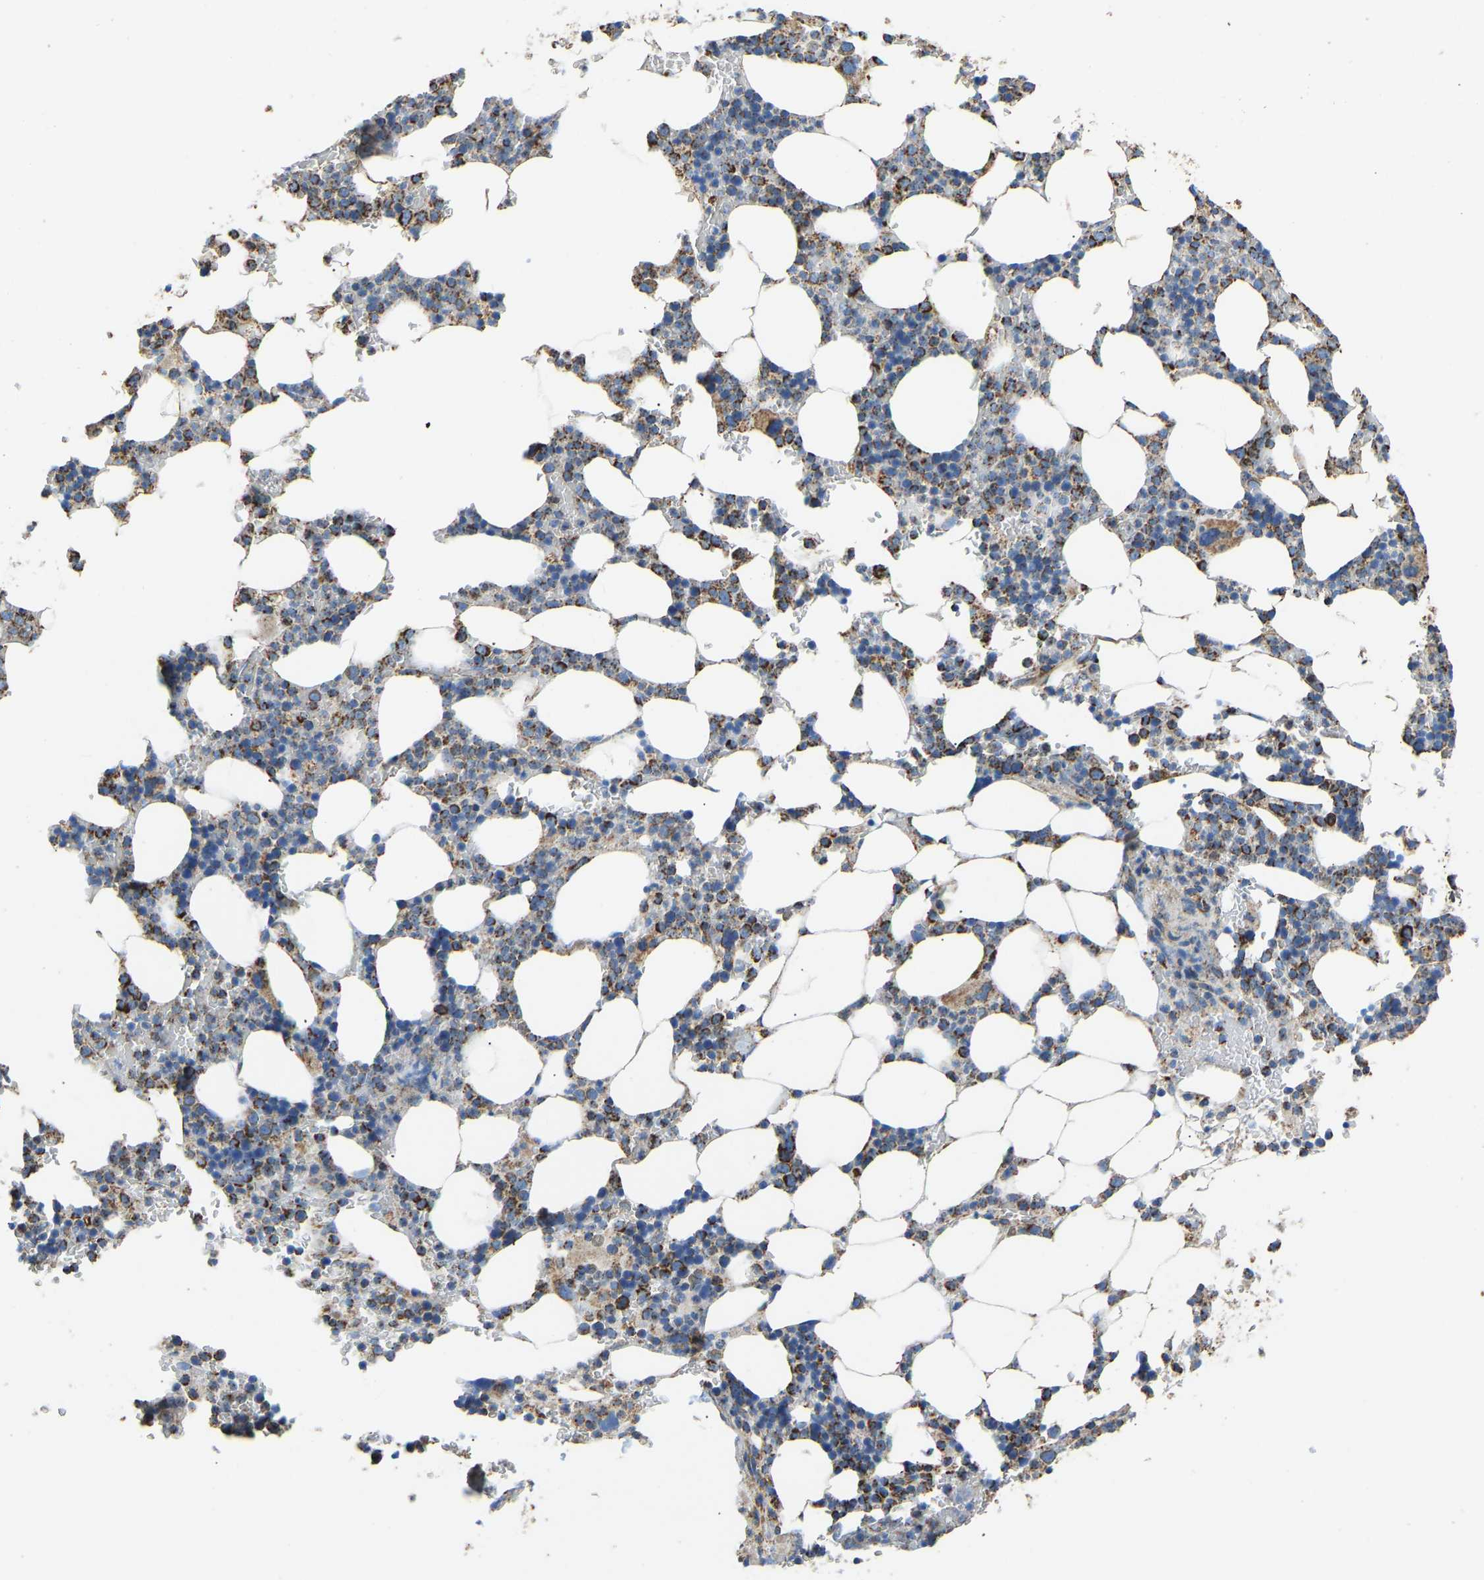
{"staining": {"intensity": "strong", "quantity": "<25%", "location": "cytoplasmic/membranous"}, "tissue": "bone marrow", "cell_type": "Hematopoietic cells", "image_type": "normal", "snomed": [{"axis": "morphology", "description": "Normal tissue, NOS"}, {"axis": "topography", "description": "Bone marrow"}], "caption": "Normal bone marrow shows strong cytoplasmic/membranous positivity in about <25% of hematopoietic cells, visualized by immunohistochemistry. (Brightfield microscopy of DAB IHC at high magnification).", "gene": "IRX6", "patient": {"sex": "female", "age": 81}}